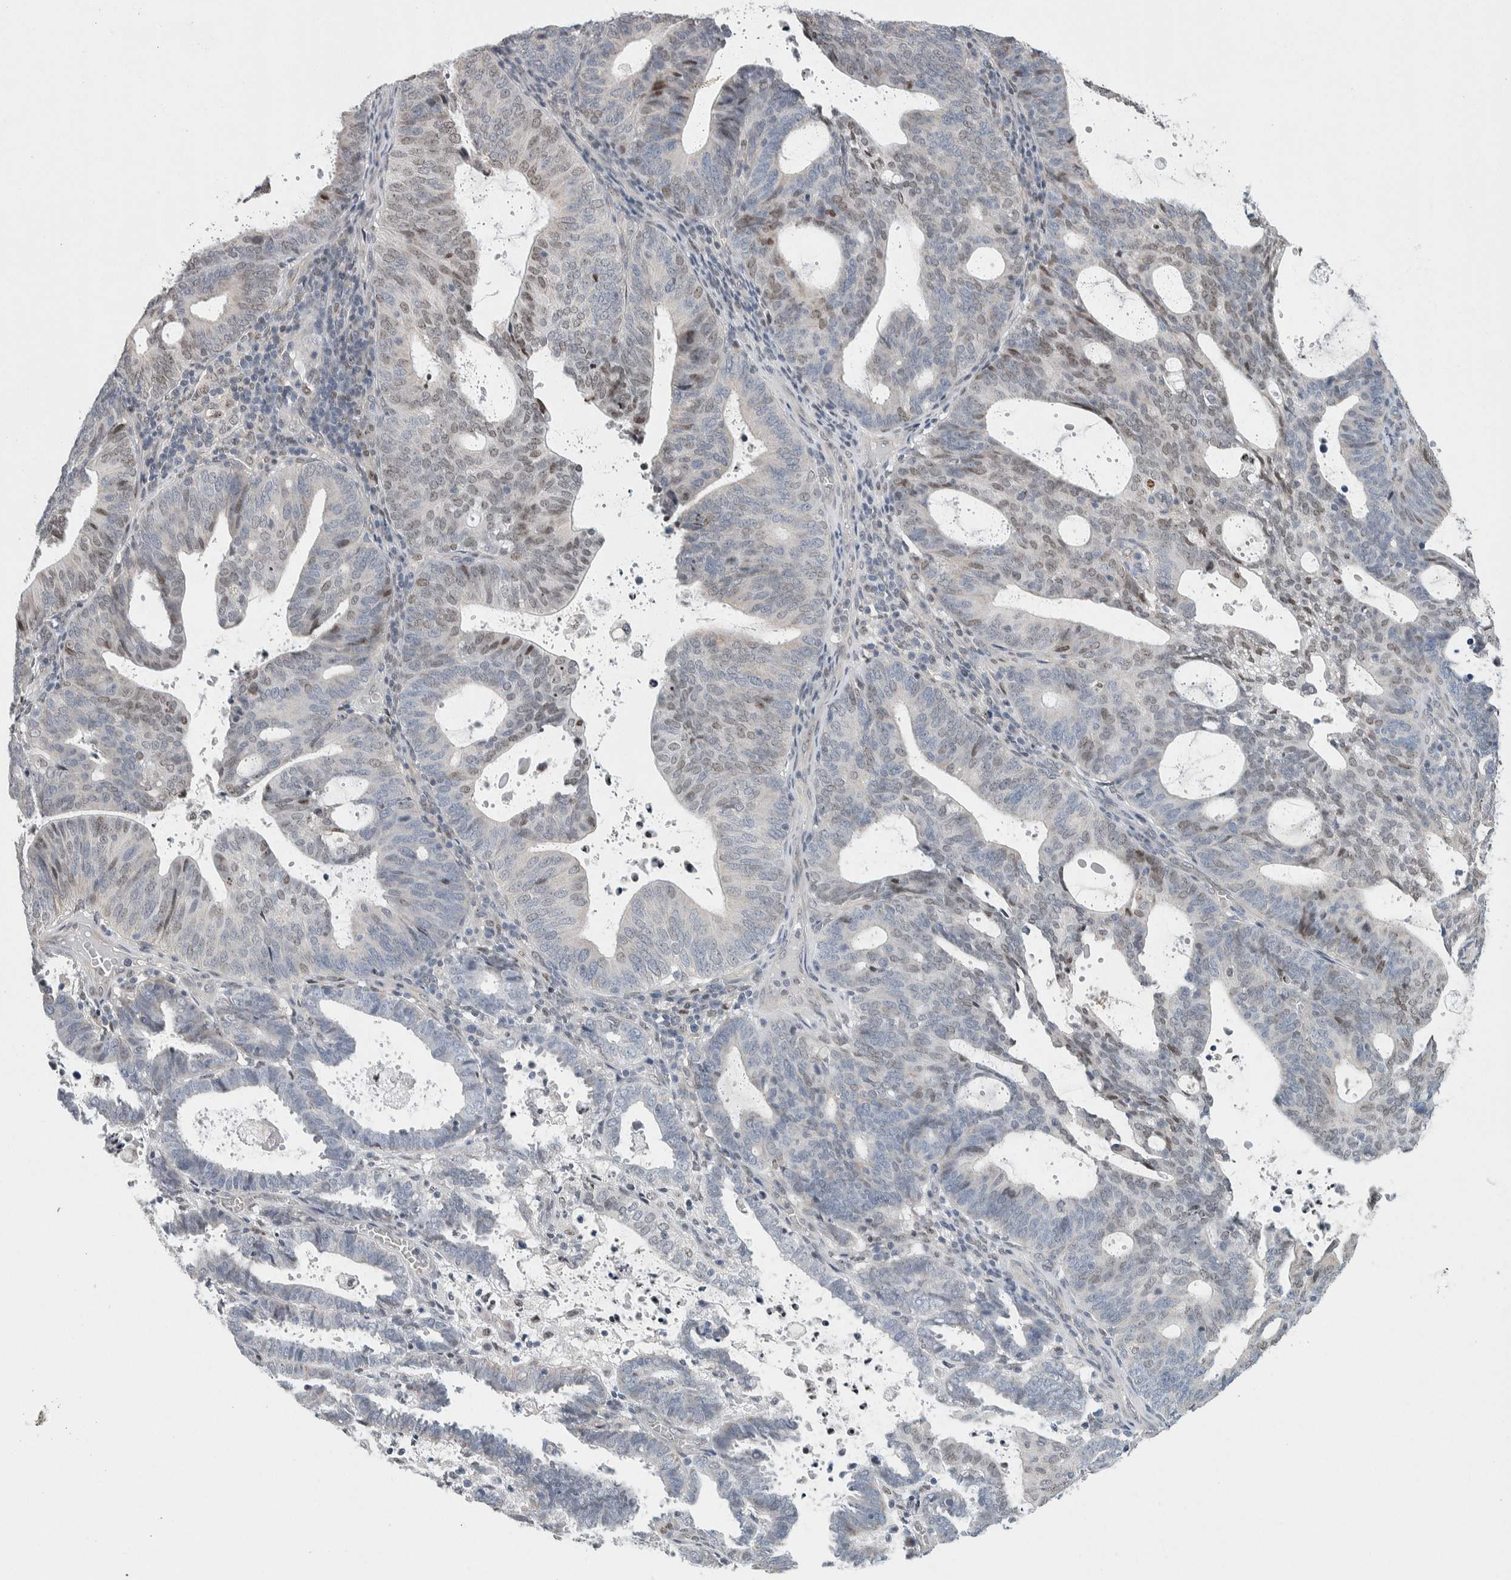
{"staining": {"intensity": "negative", "quantity": "none", "location": "none"}, "tissue": "endometrial cancer", "cell_type": "Tumor cells", "image_type": "cancer", "snomed": [{"axis": "morphology", "description": "Adenocarcinoma, NOS"}, {"axis": "topography", "description": "Uterus"}], "caption": "DAB (3,3'-diaminobenzidine) immunohistochemical staining of adenocarcinoma (endometrial) exhibits no significant positivity in tumor cells.", "gene": "NEUROD1", "patient": {"sex": "female", "age": 83}}